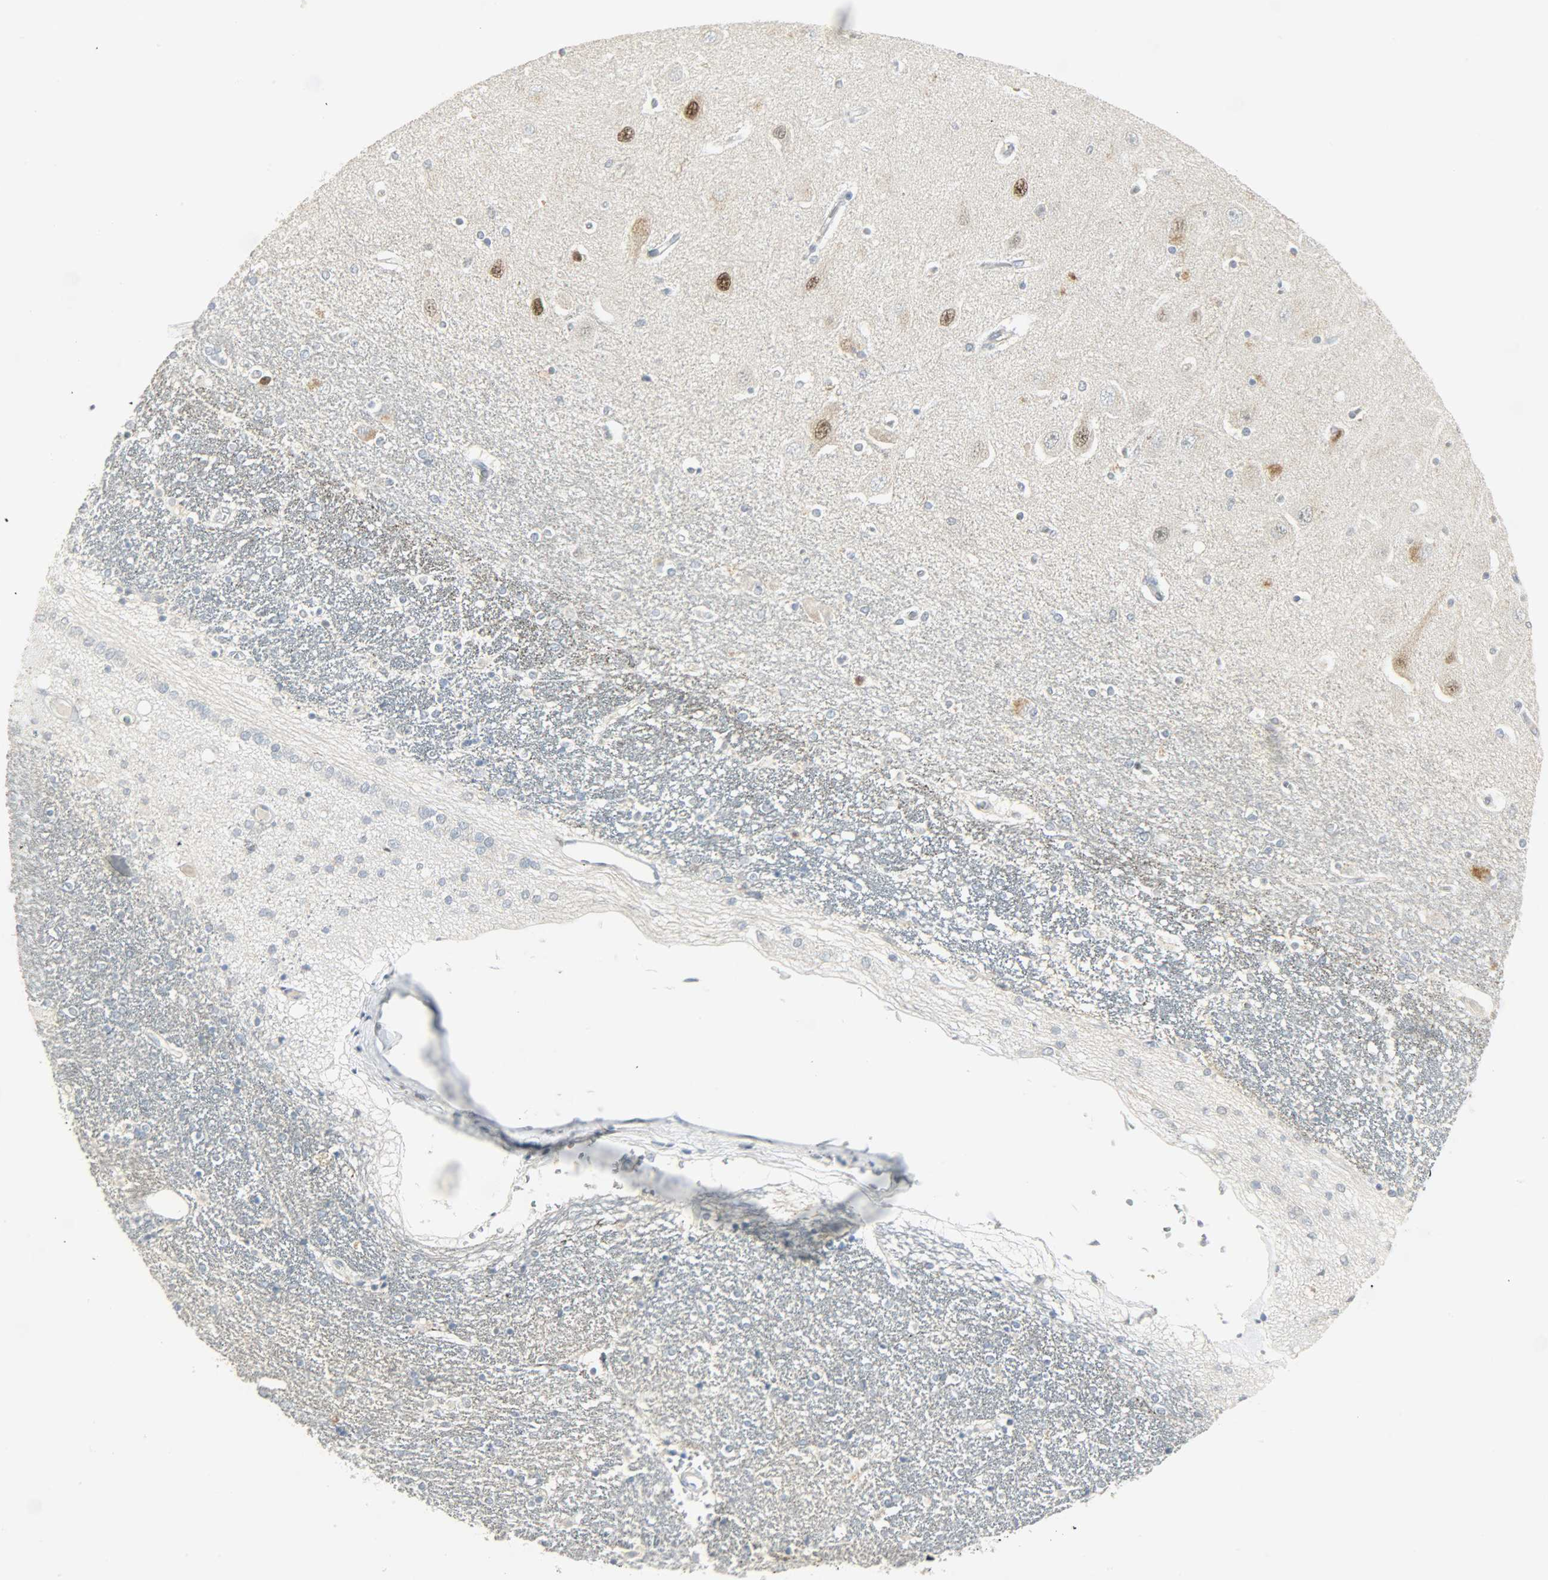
{"staining": {"intensity": "moderate", "quantity": "<25%", "location": "cytoplasmic/membranous,nuclear"}, "tissue": "hippocampus", "cell_type": "Glial cells", "image_type": "normal", "snomed": [{"axis": "morphology", "description": "Normal tissue, NOS"}, {"axis": "topography", "description": "Hippocampus"}], "caption": "High-magnification brightfield microscopy of unremarkable hippocampus stained with DAB (3,3'-diaminobenzidine) (brown) and counterstained with hematoxylin (blue). glial cells exhibit moderate cytoplasmic/membranous,nuclear staining is present in approximately<25% of cells.", "gene": "CAMK4", "patient": {"sex": "female", "age": 54}}